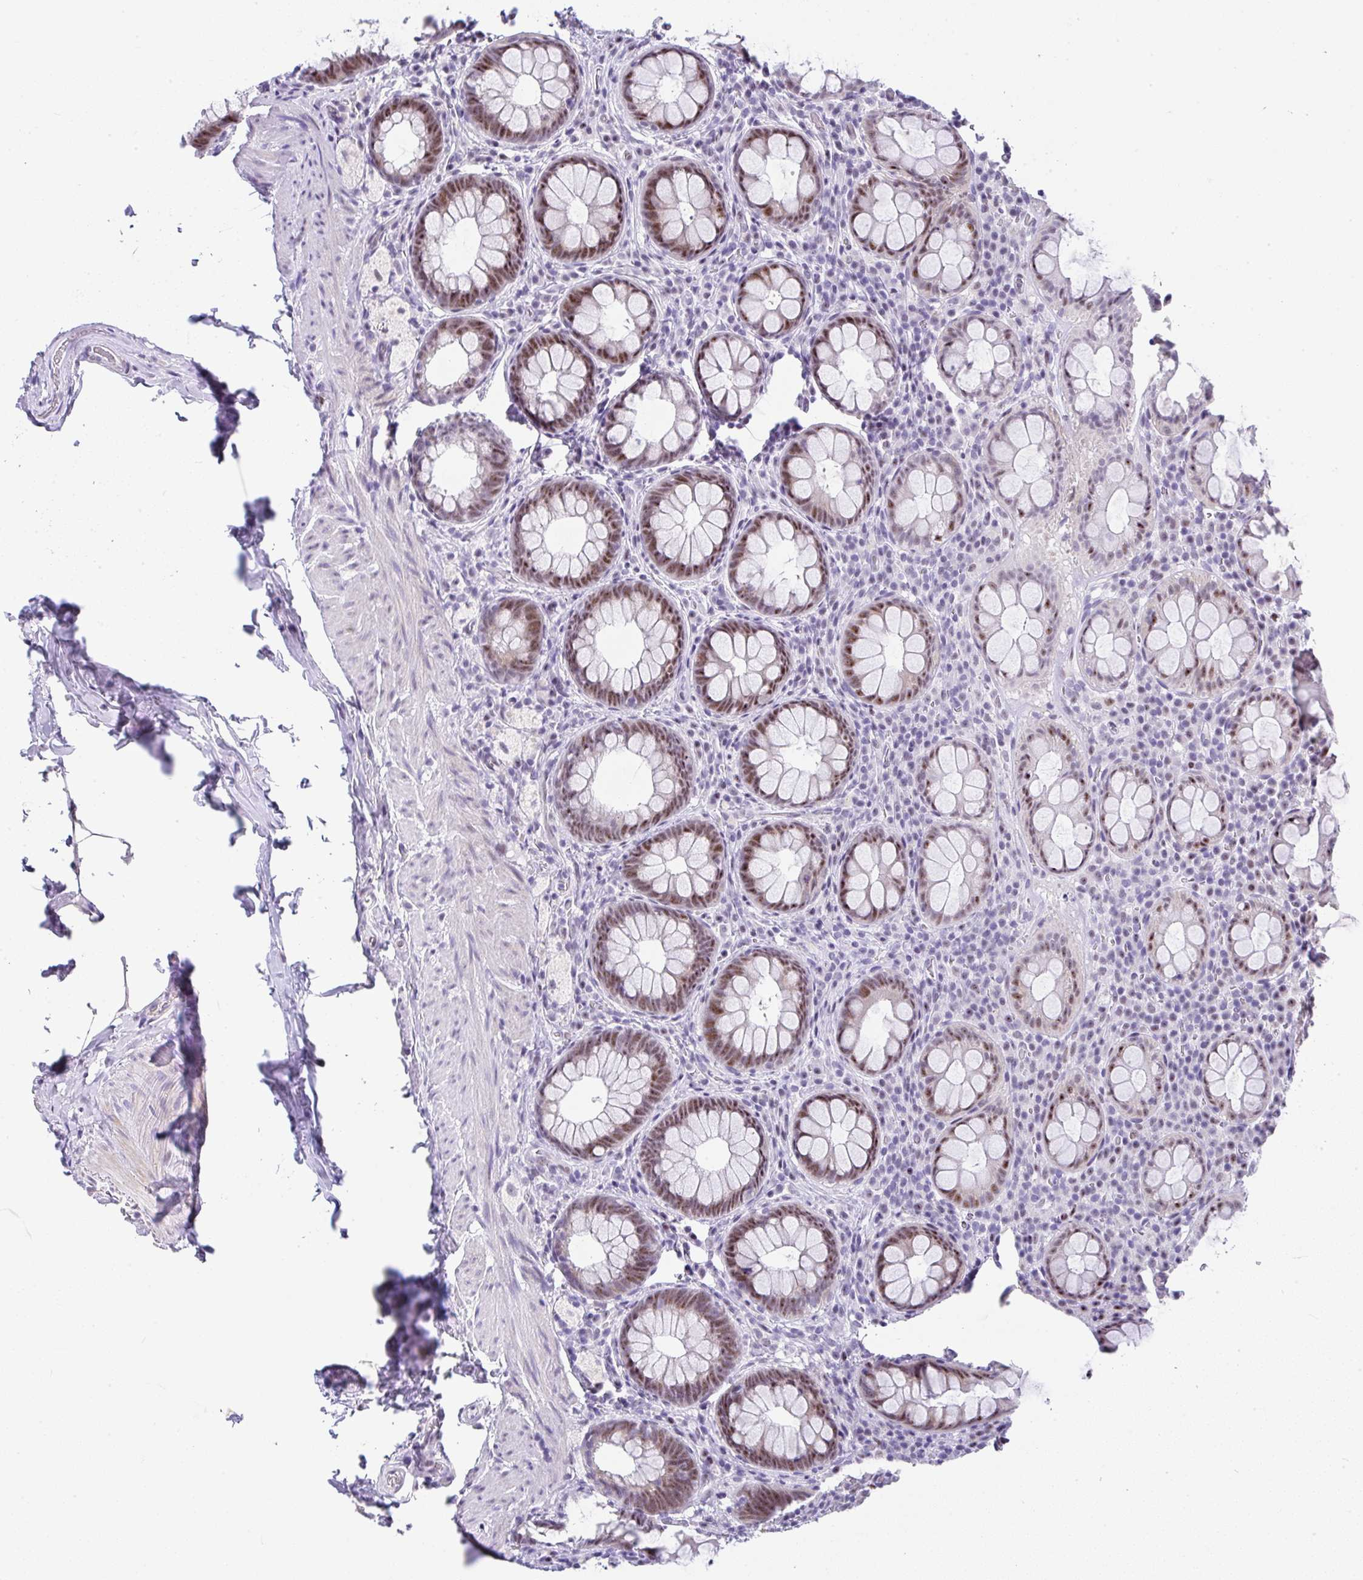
{"staining": {"intensity": "moderate", "quantity": ">75%", "location": "nuclear"}, "tissue": "rectum", "cell_type": "Glandular cells", "image_type": "normal", "snomed": [{"axis": "morphology", "description": "Normal tissue, NOS"}, {"axis": "topography", "description": "Rectum"}], "caption": "Immunohistochemistry (DAB (3,3'-diaminobenzidine)) staining of benign rectum displays moderate nuclear protein expression in approximately >75% of glandular cells.", "gene": "NR1D2", "patient": {"sex": "female", "age": 69}}